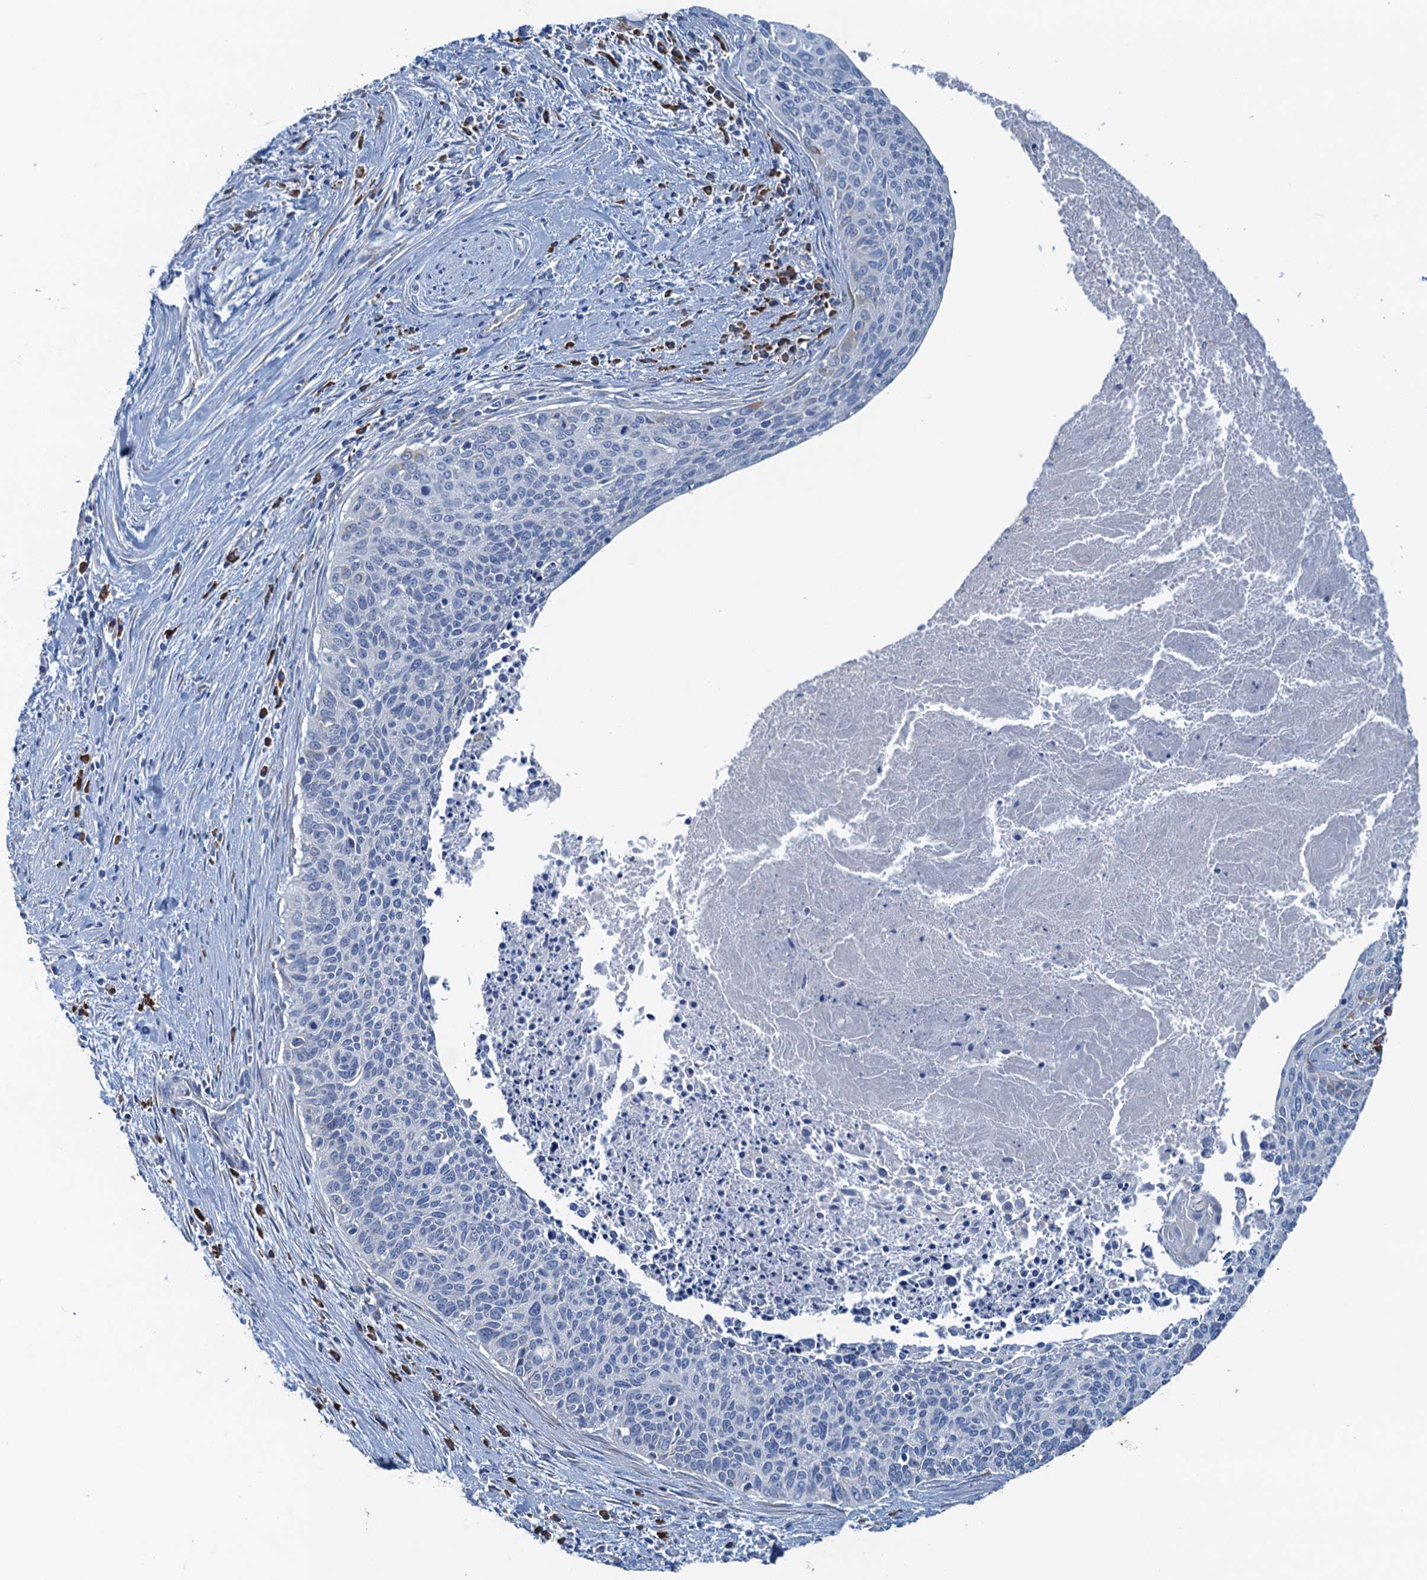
{"staining": {"intensity": "negative", "quantity": "none", "location": "none"}, "tissue": "cervical cancer", "cell_type": "Tumor cells", "image_type": "cancer", "snomed": [{"axis": "morphology", "description": "Squamous cell carcinoma, NOS"}, {"axis": "topography", "description": "Cervix"}], "caption": "Immunohistochemistry histopathology image of neoplastic tissue: cervical squamous cell carcinoma stained with DAB demonstrates no significant protein expression in tumor cells. (Brightfield microscopy of DAB (3,3'-diaminobenzidine) IHC at high magnification).", "gene": "CBLIF", "patient": {"sex": "female", "age": 55}}